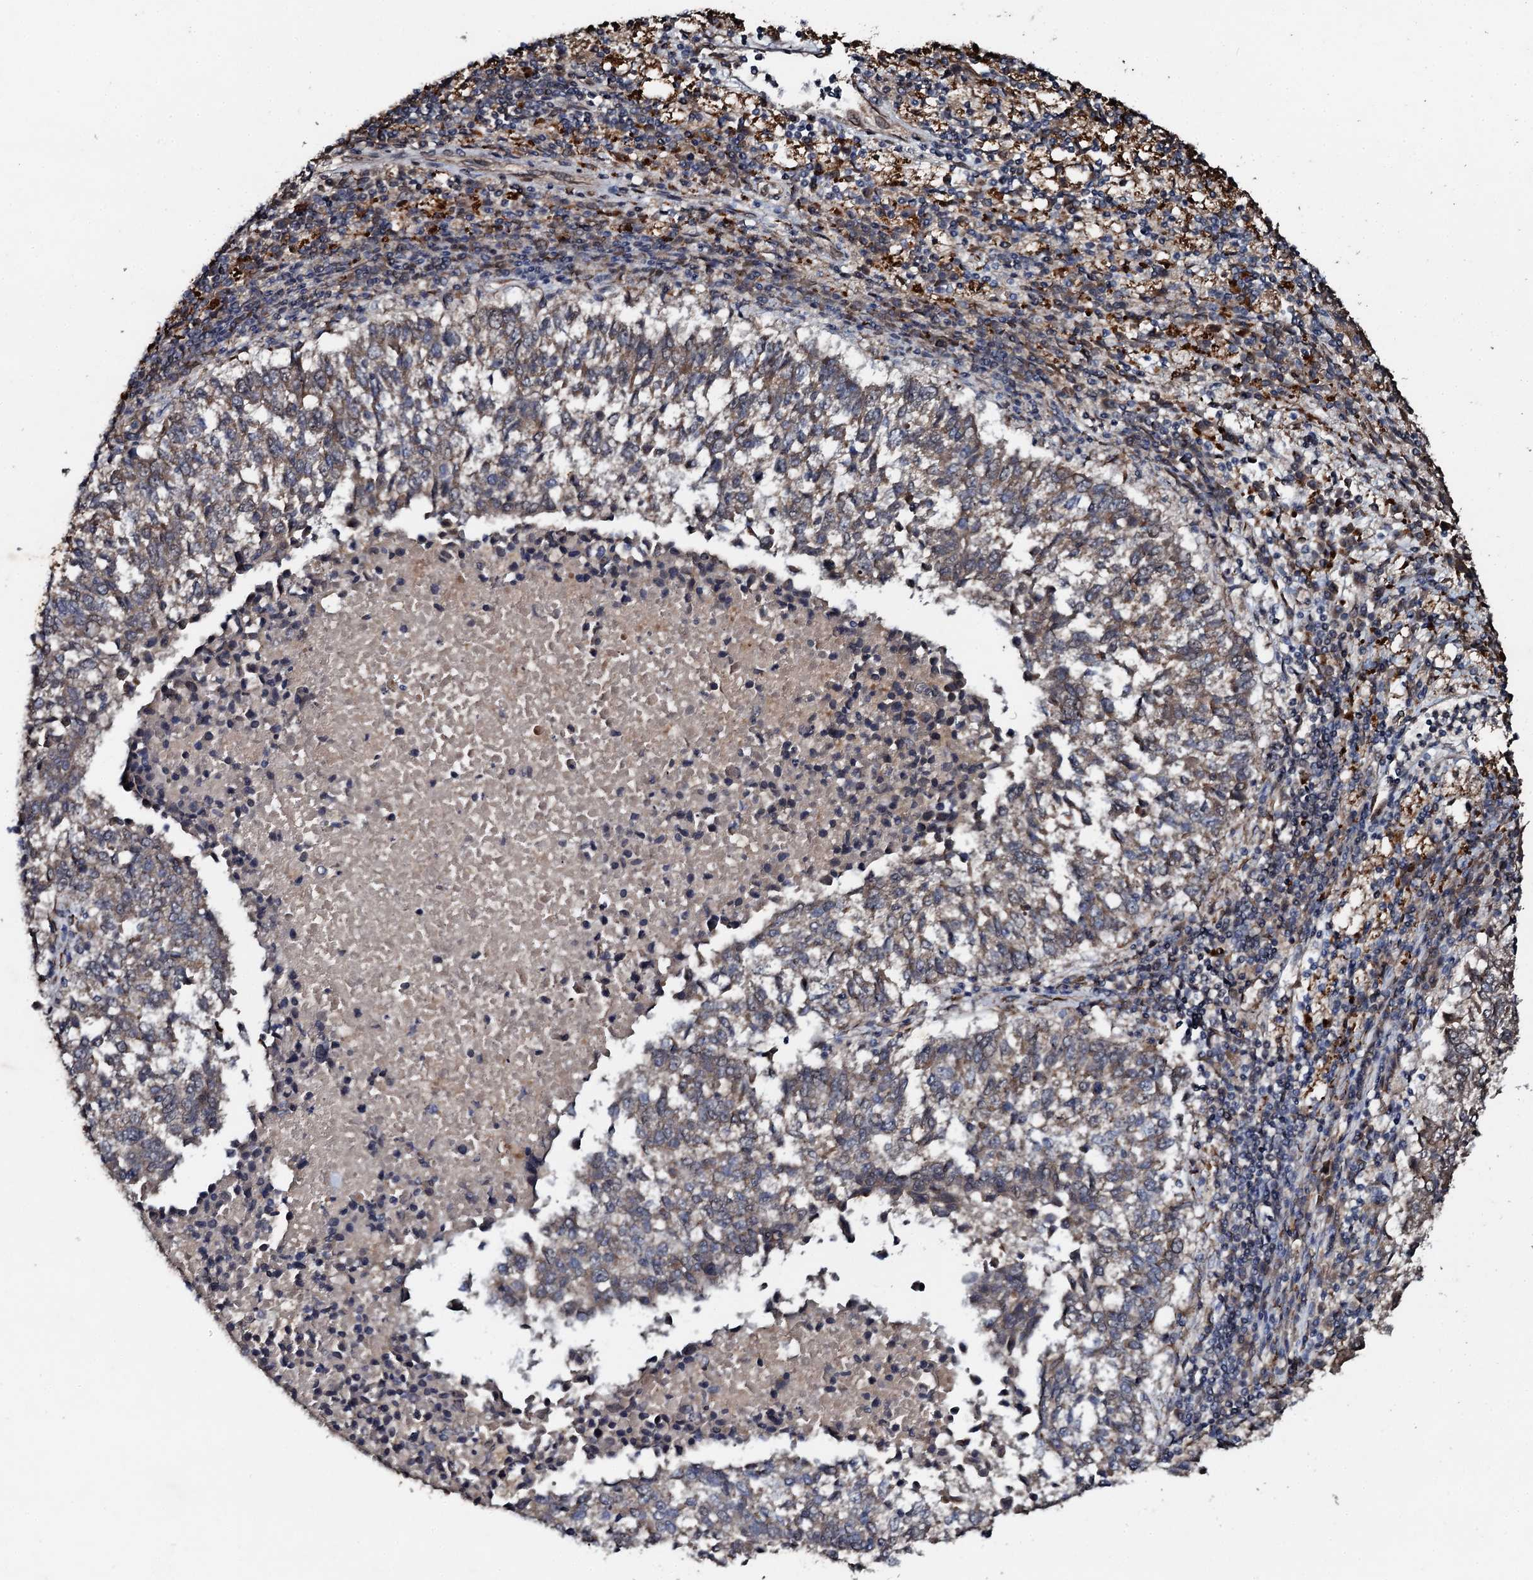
{"staining": {"intensity": "weak", "quantity": ">75%", "location": "cytoplasmic/membranous"}, "tissue": "lung cancer", "cell_type": "Tumor cells", "image_type": "cancer", "snomed": [{"axis": "morphology", "description": "Squamous cell carcinoma, NOS"}, {"axis": "topography", "description": "Lung"}], "caption": "An image of squamous cell carcinoma (lung) stained for a protein reveals weak cytoplasmic/membranous brown staining in tumor cells.", "gene": "ADAMTS10", "patient": {"sex": "male", "age": 73}}